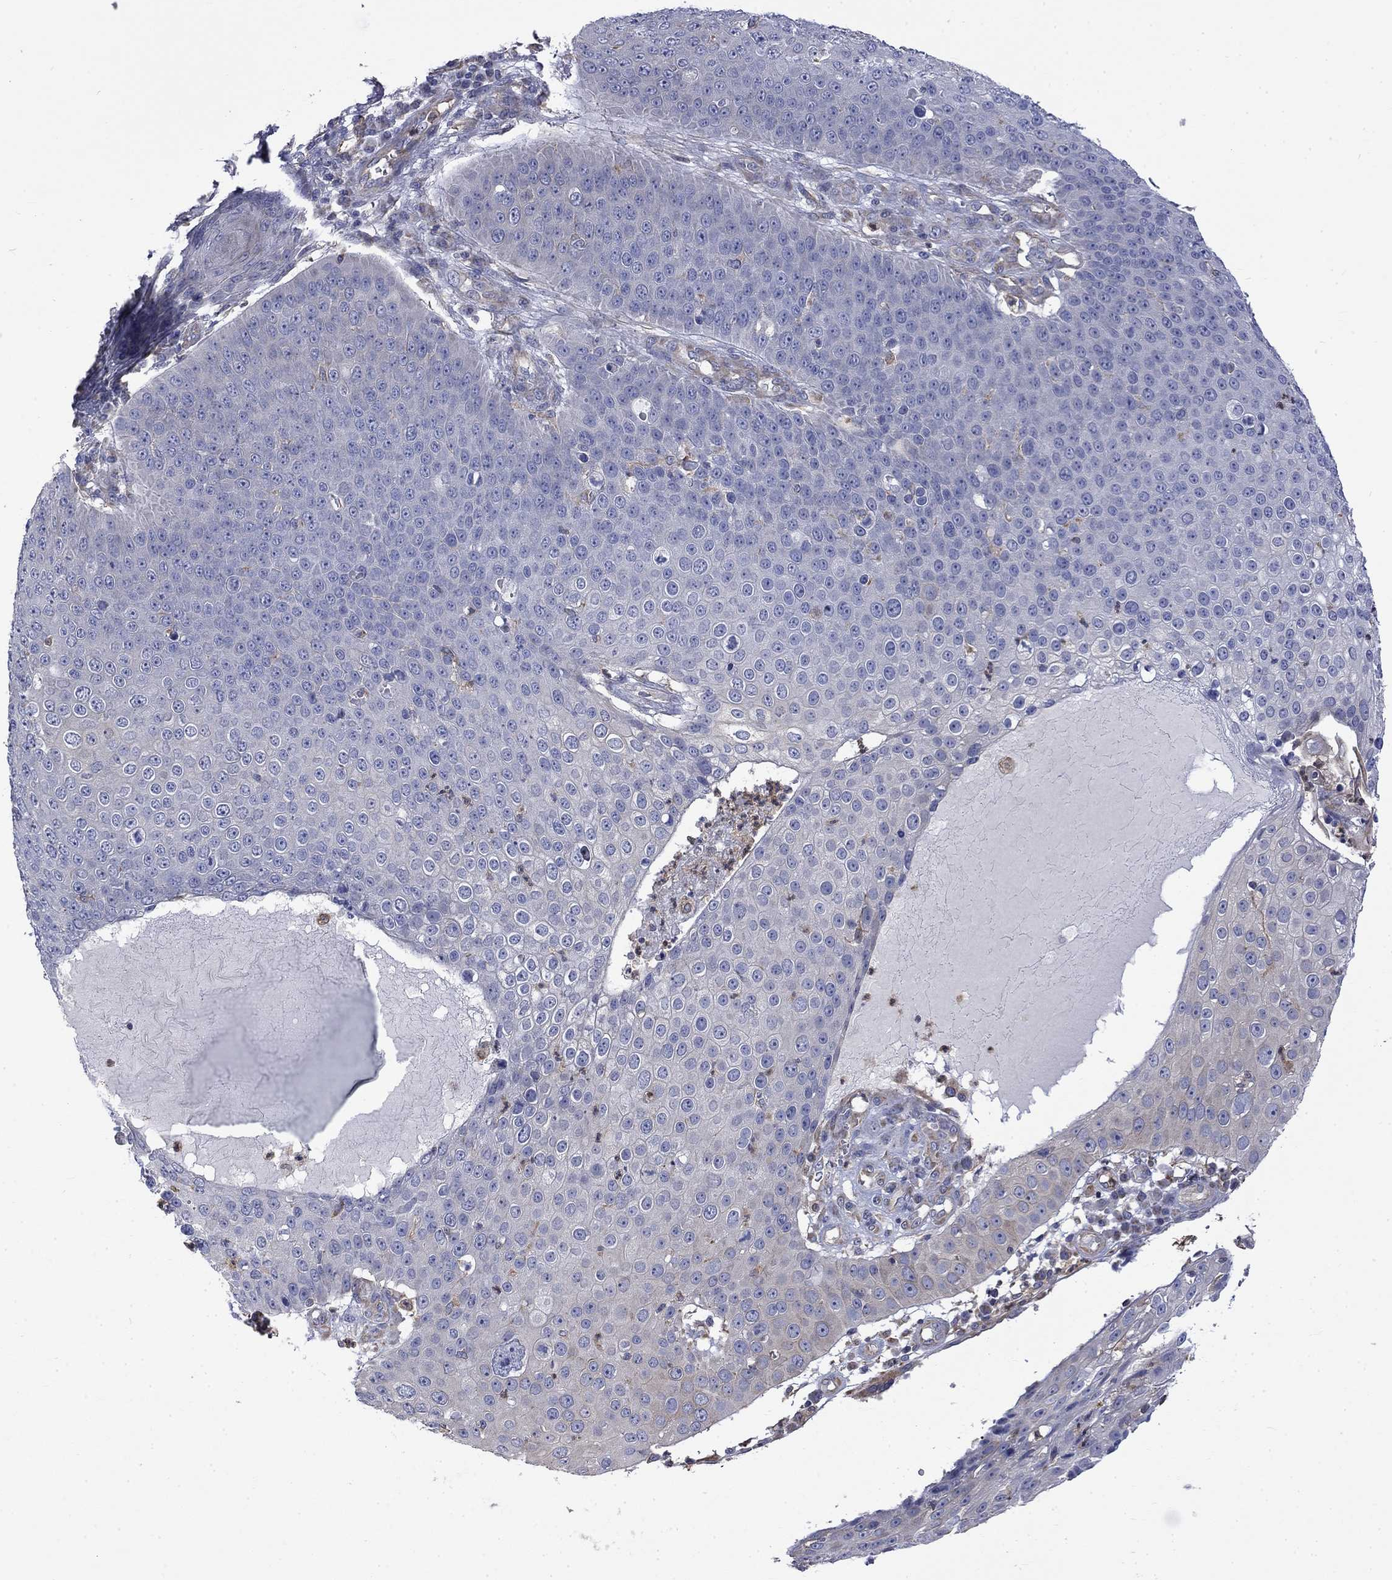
{"staining": {"intensity": "negative", "quantity": "none", "location": "none"}, "tissue": "skin cancer", "cell_type": "Tumor cells", "image_type": "cancer", "snomed": [{"axis": "morphology", "description": "Squamous cell carcinoma, NOS"}, {"axis": "topography", "description": "Skin"}], "caption": "Immunohistochemical staining of human skin squamous cell carcinoma demonstrates no significant expression in tumor cells.", "gene": "CAMKK2", "patient": {"sex": "male", "age": 71}}